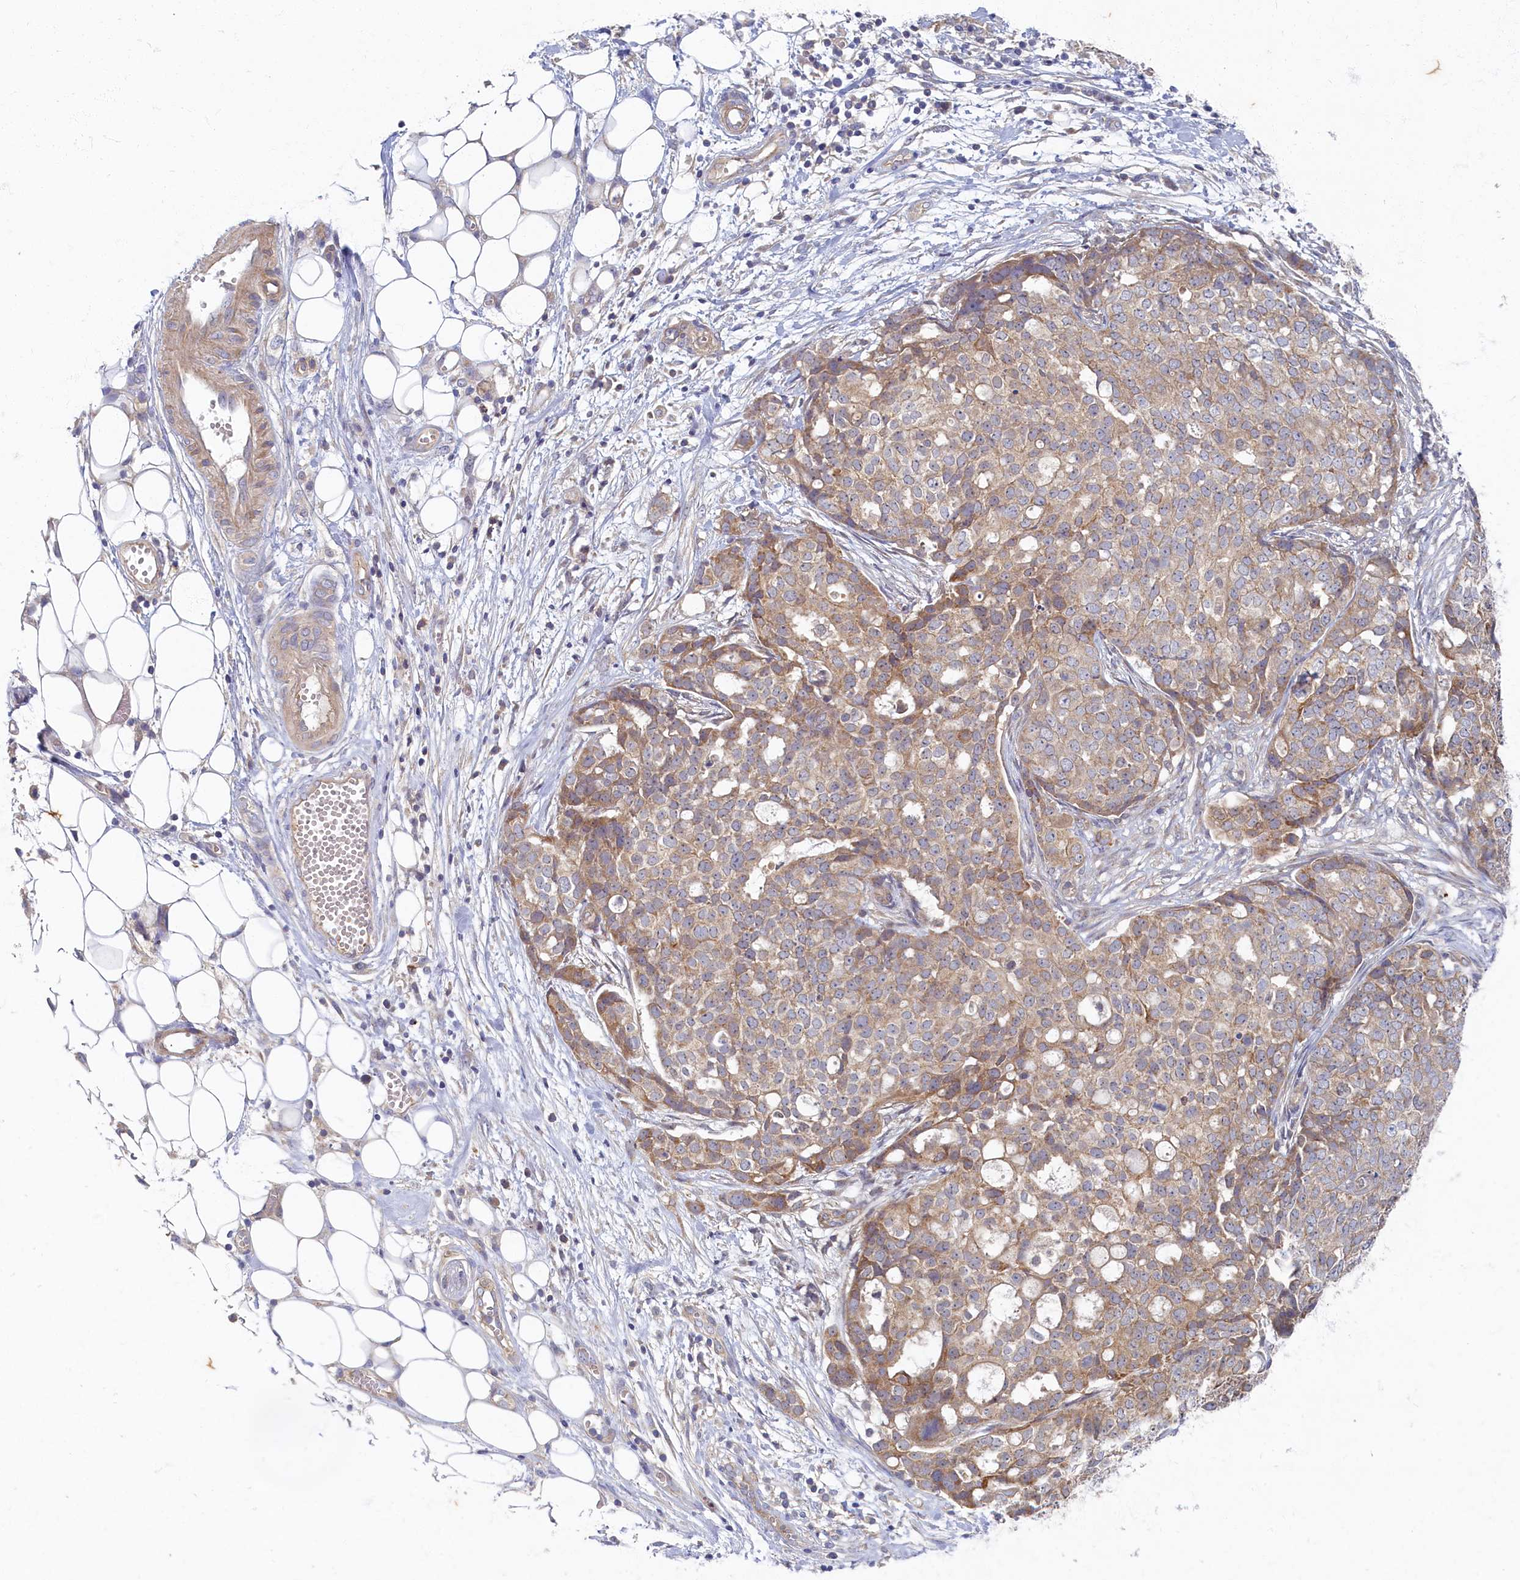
{"staining": {"intensity": "weak", "quantity": "<25%", "location": "cytoplasmic/membranous"}, "tissue": "ovarian cancer", "cell_type": "Tumor cells", "image_type": "cancer", "snomed": [{"axis": "morphology", "description": "Cystadenocarcinoma, serous, NOS"}, {"axis": "topography", "description": "Soft tissue"}, {"axis": "topography", "description": "Ovary"}], "caption": "The image demonstrates no staining of tumor cells in ovarian cancer (serous cystadenocarcinoma). (Brightfield microscopy of DAB (3,3'-diaminobenzidine) immunohistochemistry at high magnification).", "gene": "WDR59", "patient": {"sex": "female", "age": 57}}